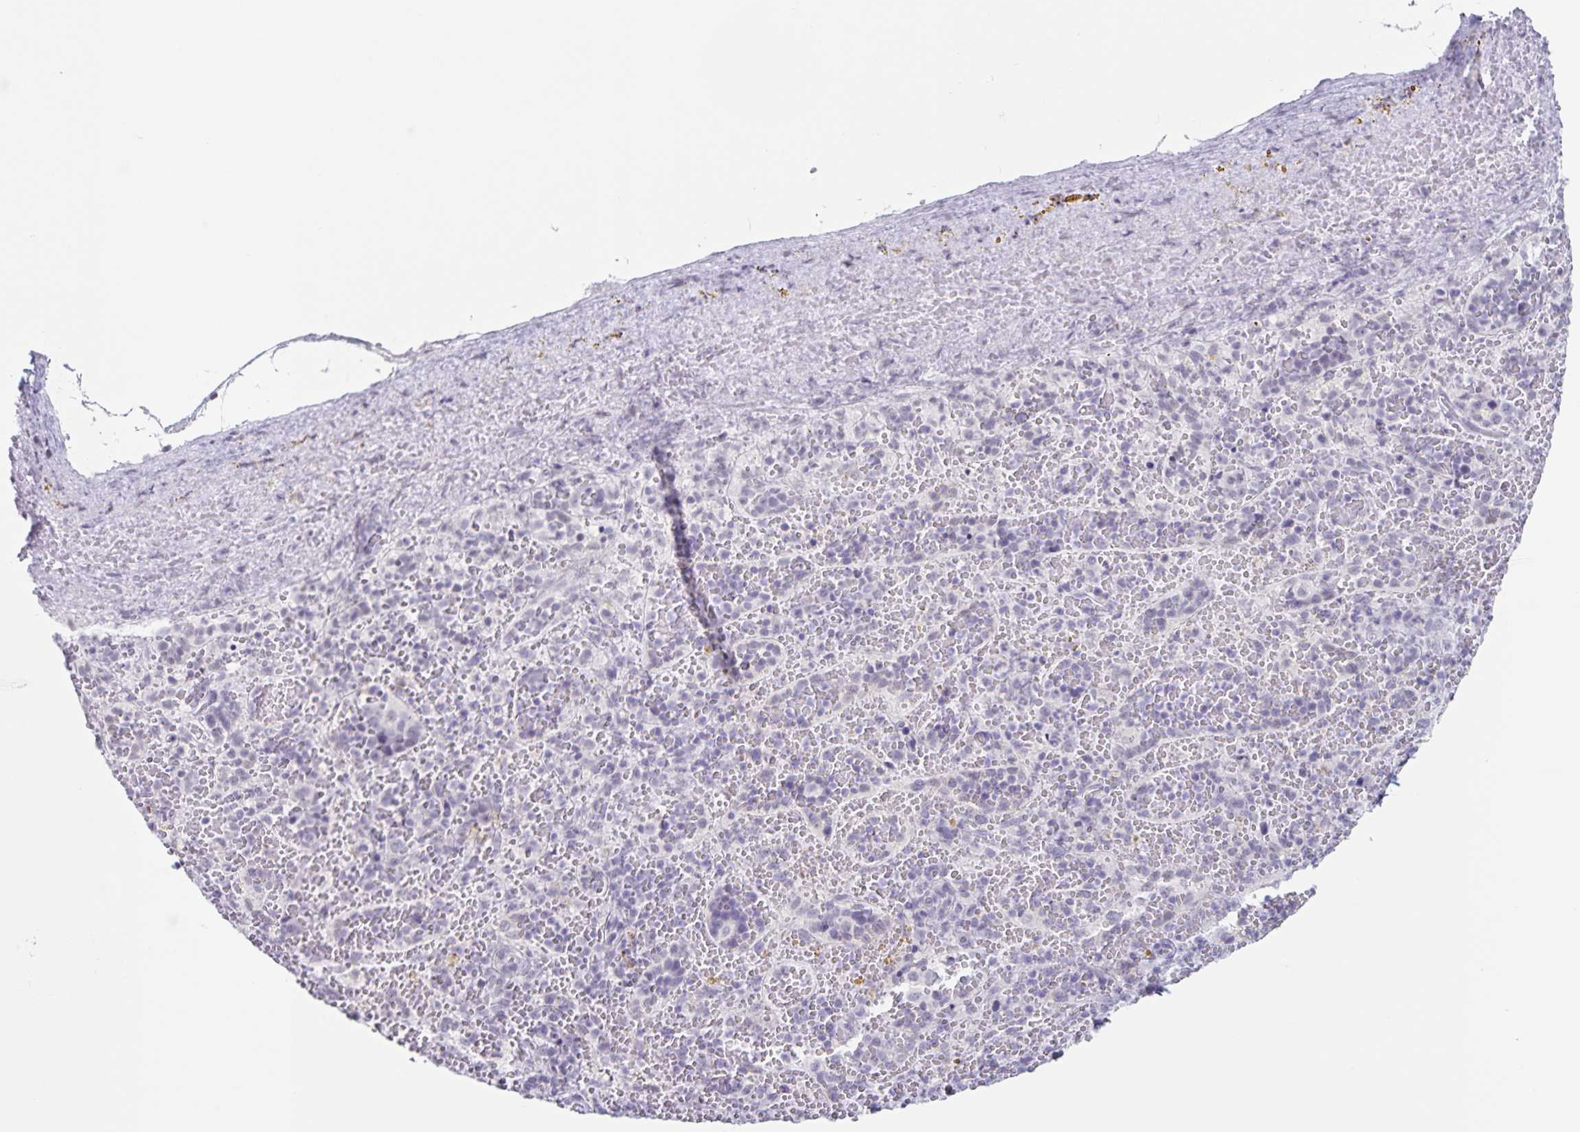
{"staining": {"intensity": "negative", "quantity": "none", "location": "none"}, "tissue": "spleen", "cell_type": "Cells in red pulp", "image_type": "normal", "snomed": [{"axis": "morphology", "description": "Normal tissue, NOS"}, {"axis": "topography", "description": "Spleen"}], "caption": "Immunohistochemical staining of normal spleen demonstrates no significant staining in cells in red pulp. The staining is performed using DAB brown chromogen with nuclei counter-stained in using hematoxylin.", "gene": "LCE6A", "patient": {"sex": "female", "age": 50}}